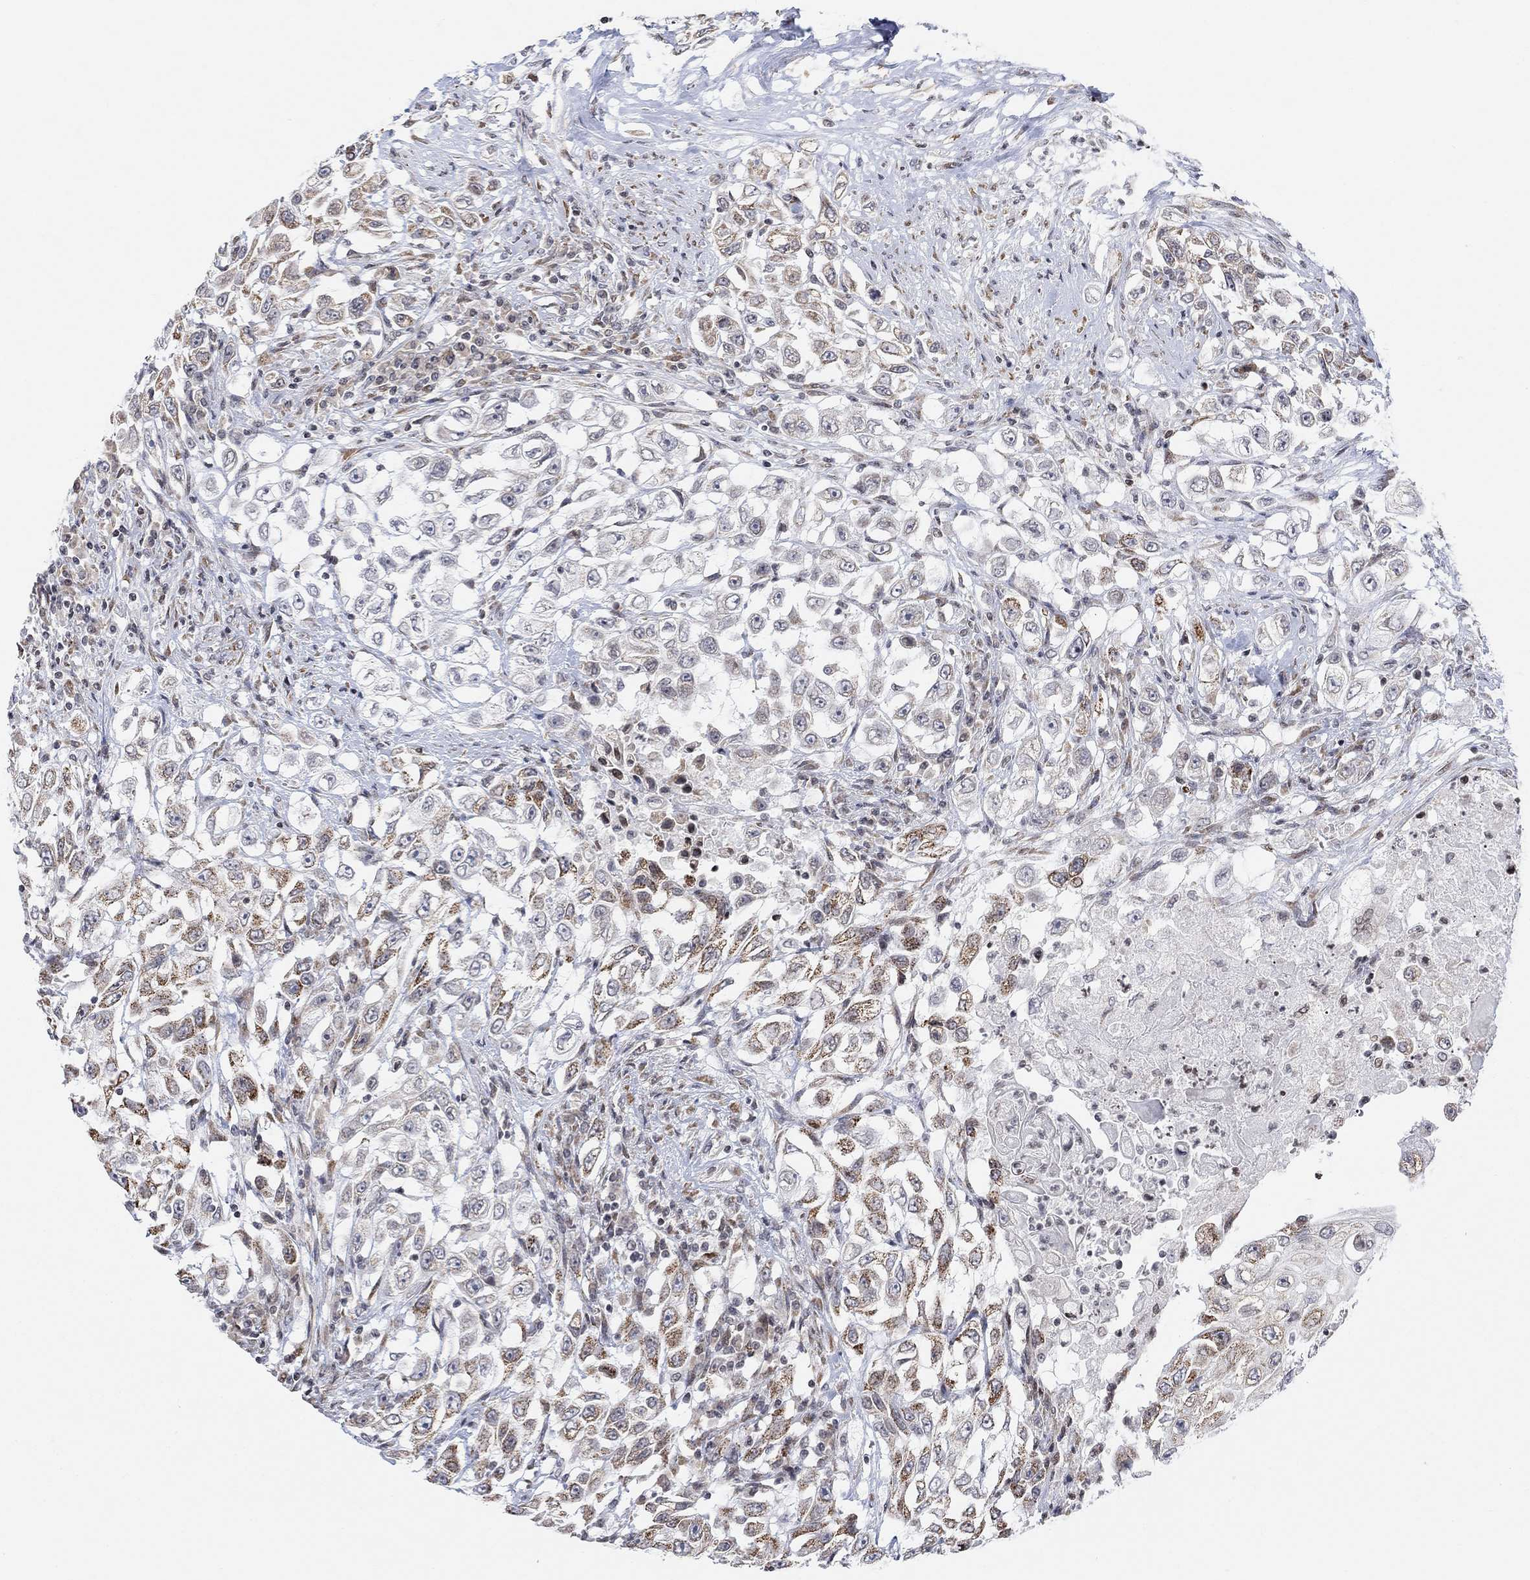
{"staining": {"intensity": "strong", "quantity": "25%-75%", "location": "cytoplasmic/membranous"}, "tissue": "urothelial cancer", "cell_type": "Tumor cells", "image_type": "cancer", "snomed": [{"axis": "morphology", "description": "Urothelial carcinoma, High grade"}, {"axis": "topography", "description": "Urinary bladder"}], "caption": "Immunohistochemistry (IHC) histopathology image of neoplastic tissue: human urothelial carcinoma (high-grade) stained using IHC reveals high levels of strong protein expression localized specifically in the cytoplasmic/membranous of tumor cells, appearing as a cytoplasmic/membranous brown color.", "gene": "ABHD14A", "patient": {"sex": "female", "age": 56}}